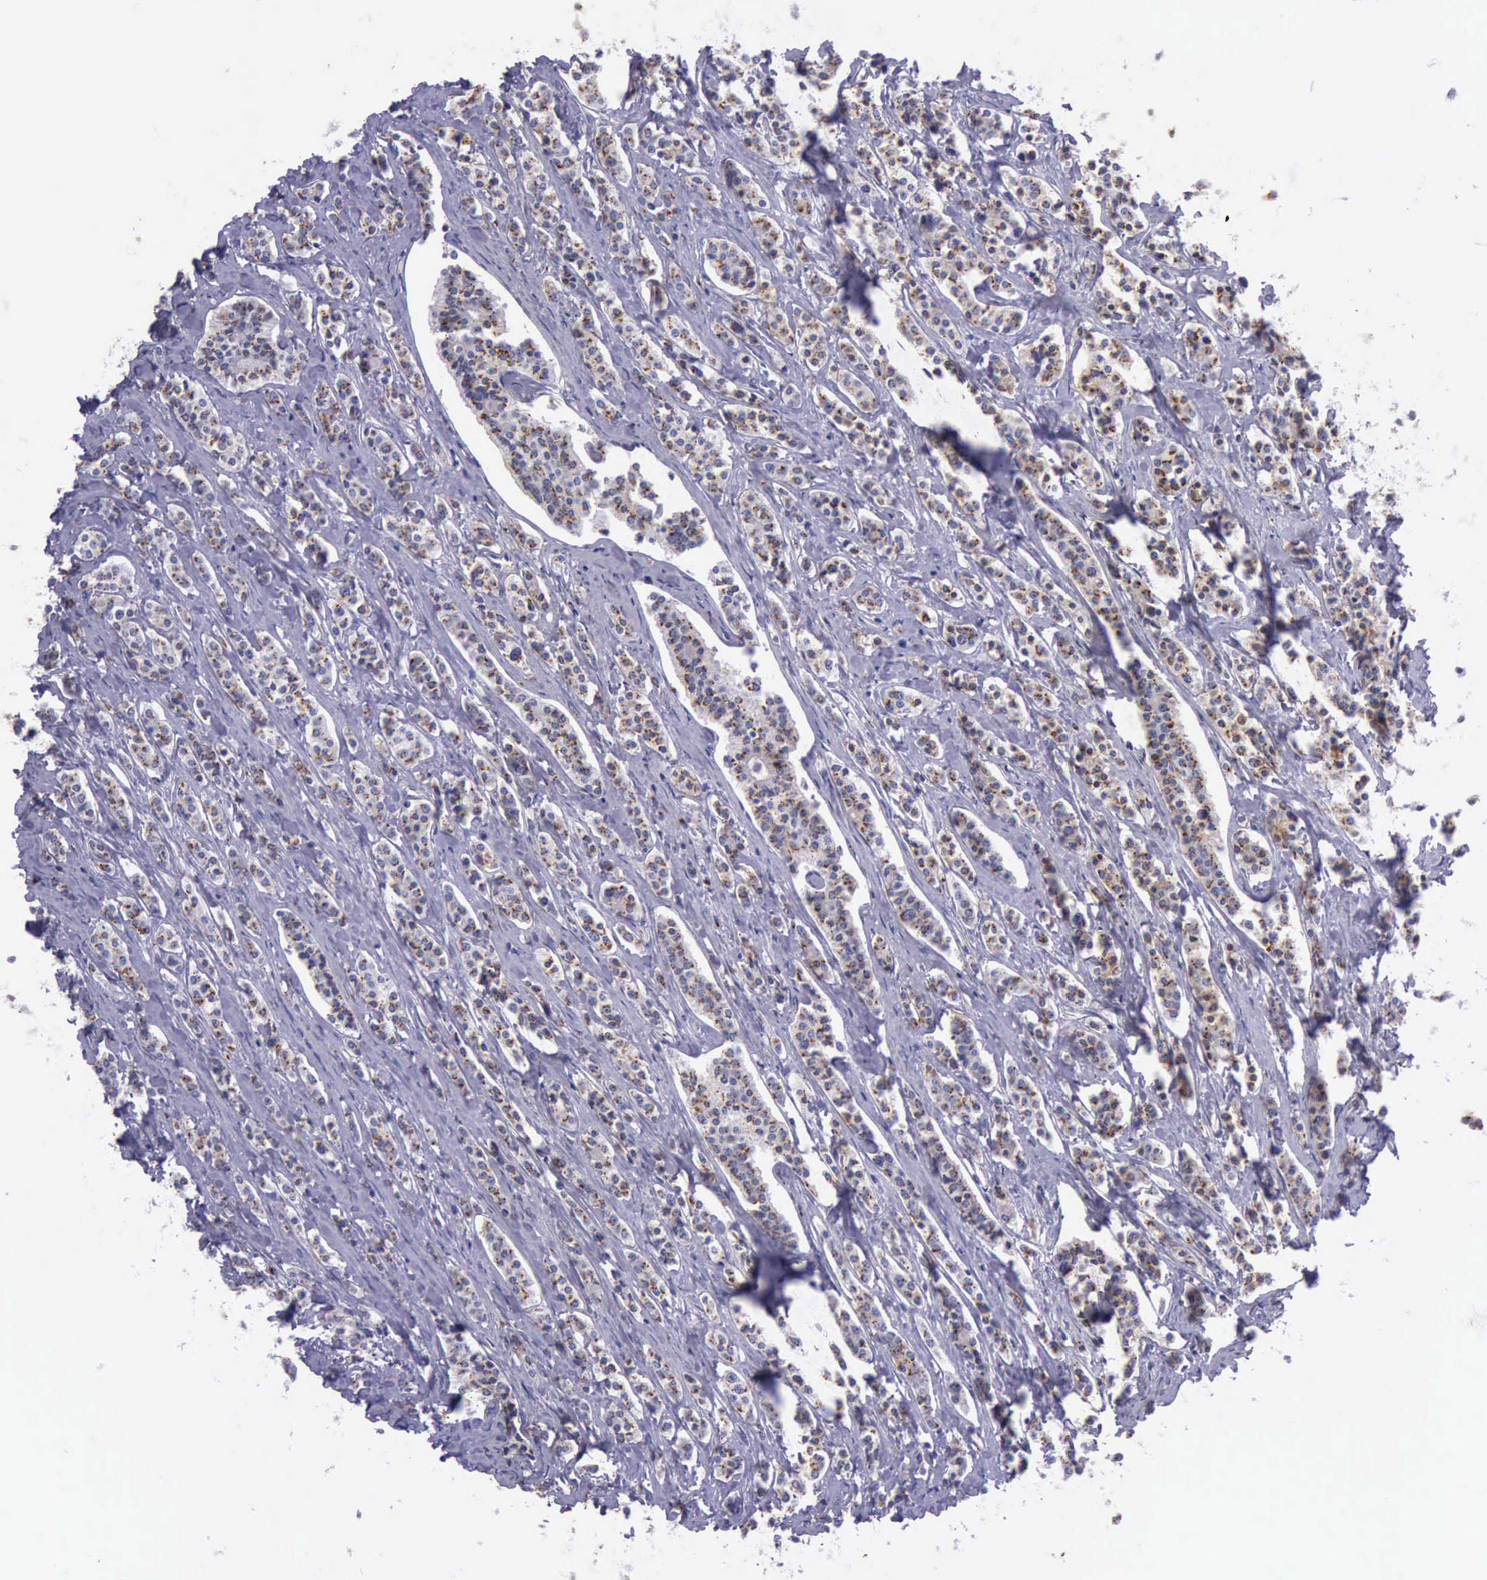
{"staining": {"intensity": "strong", "quantity": ">75%", "location": "cytoplasmic/membranous"}, "tissue": "carcinoid", "cell_type": "Tumor cells", "image_type": "cancer", "snomed": [{"axis": "morphology", "description": "Carcinoid, malignant, NOS"}, {"axis": "topography", "description": "Small intestine"}], "caption": "Immunohistochemical staining of human malignant carcinoid reveals high levels of strong cytoplasmic/membranous protein expression in about >75% of tumor cells.", "gene": "GOLGA5", "patient": {"sex": "male", "age": 63}}